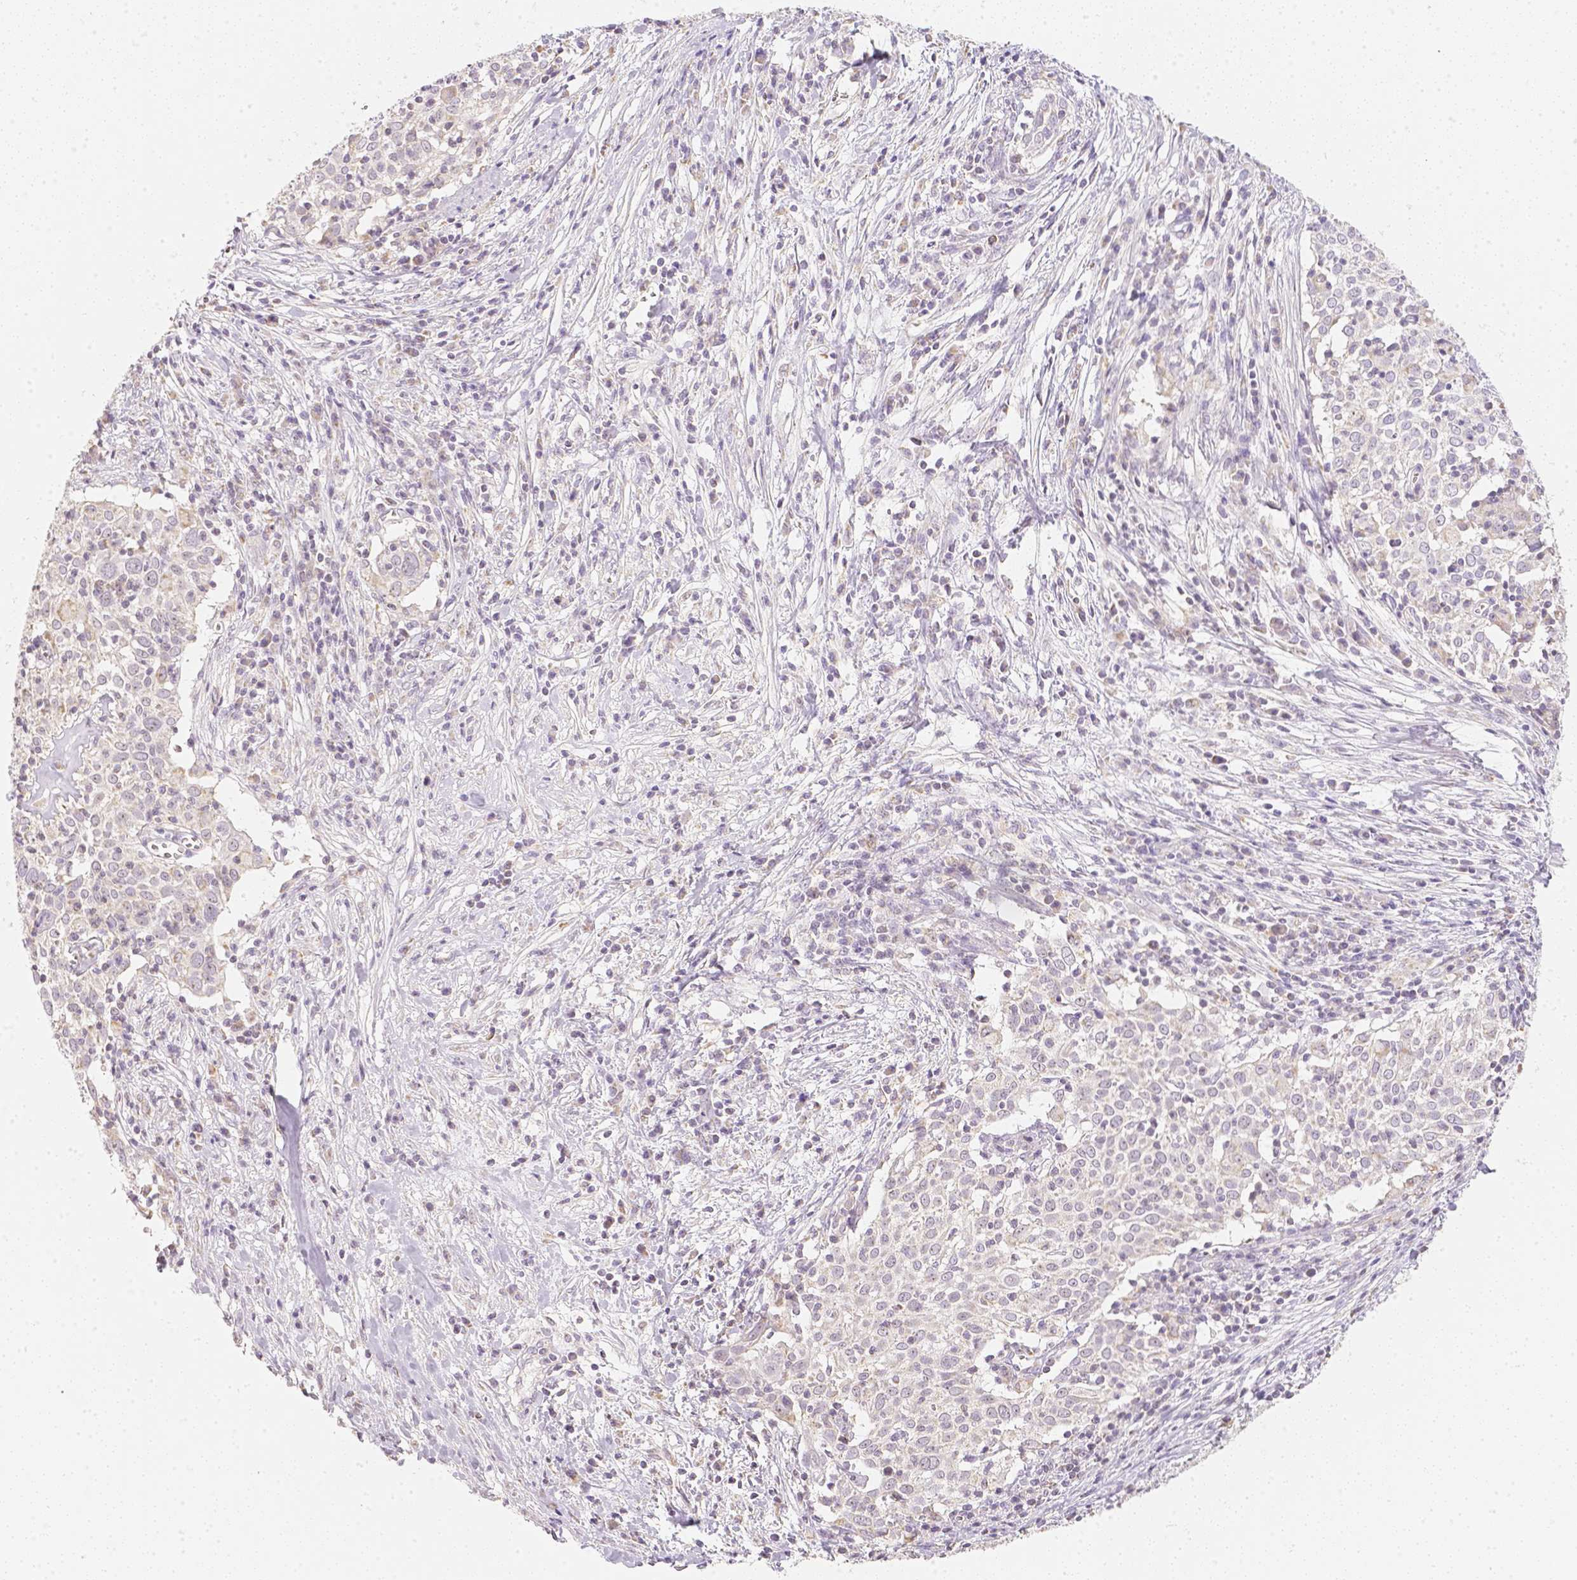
{"staining": {"intensity": "negative", "quantity": "none", "location": "none"}, "tissue": "cervical cancer", "cell_type": "Tumor cells", "image_type": "cancer", "snomed": [{"axis": "morphology", "description": "Squamous cell carcinoma, NOS"}, {"axis": "topography", "description": "Cervix"}], "caption": "Tumor cells show no significant staining in squamous cell carcinoma (cervical). Nuclei are stained in blue.", "gene": "NVL", "patient": {"sex": "female", "age": 39}}